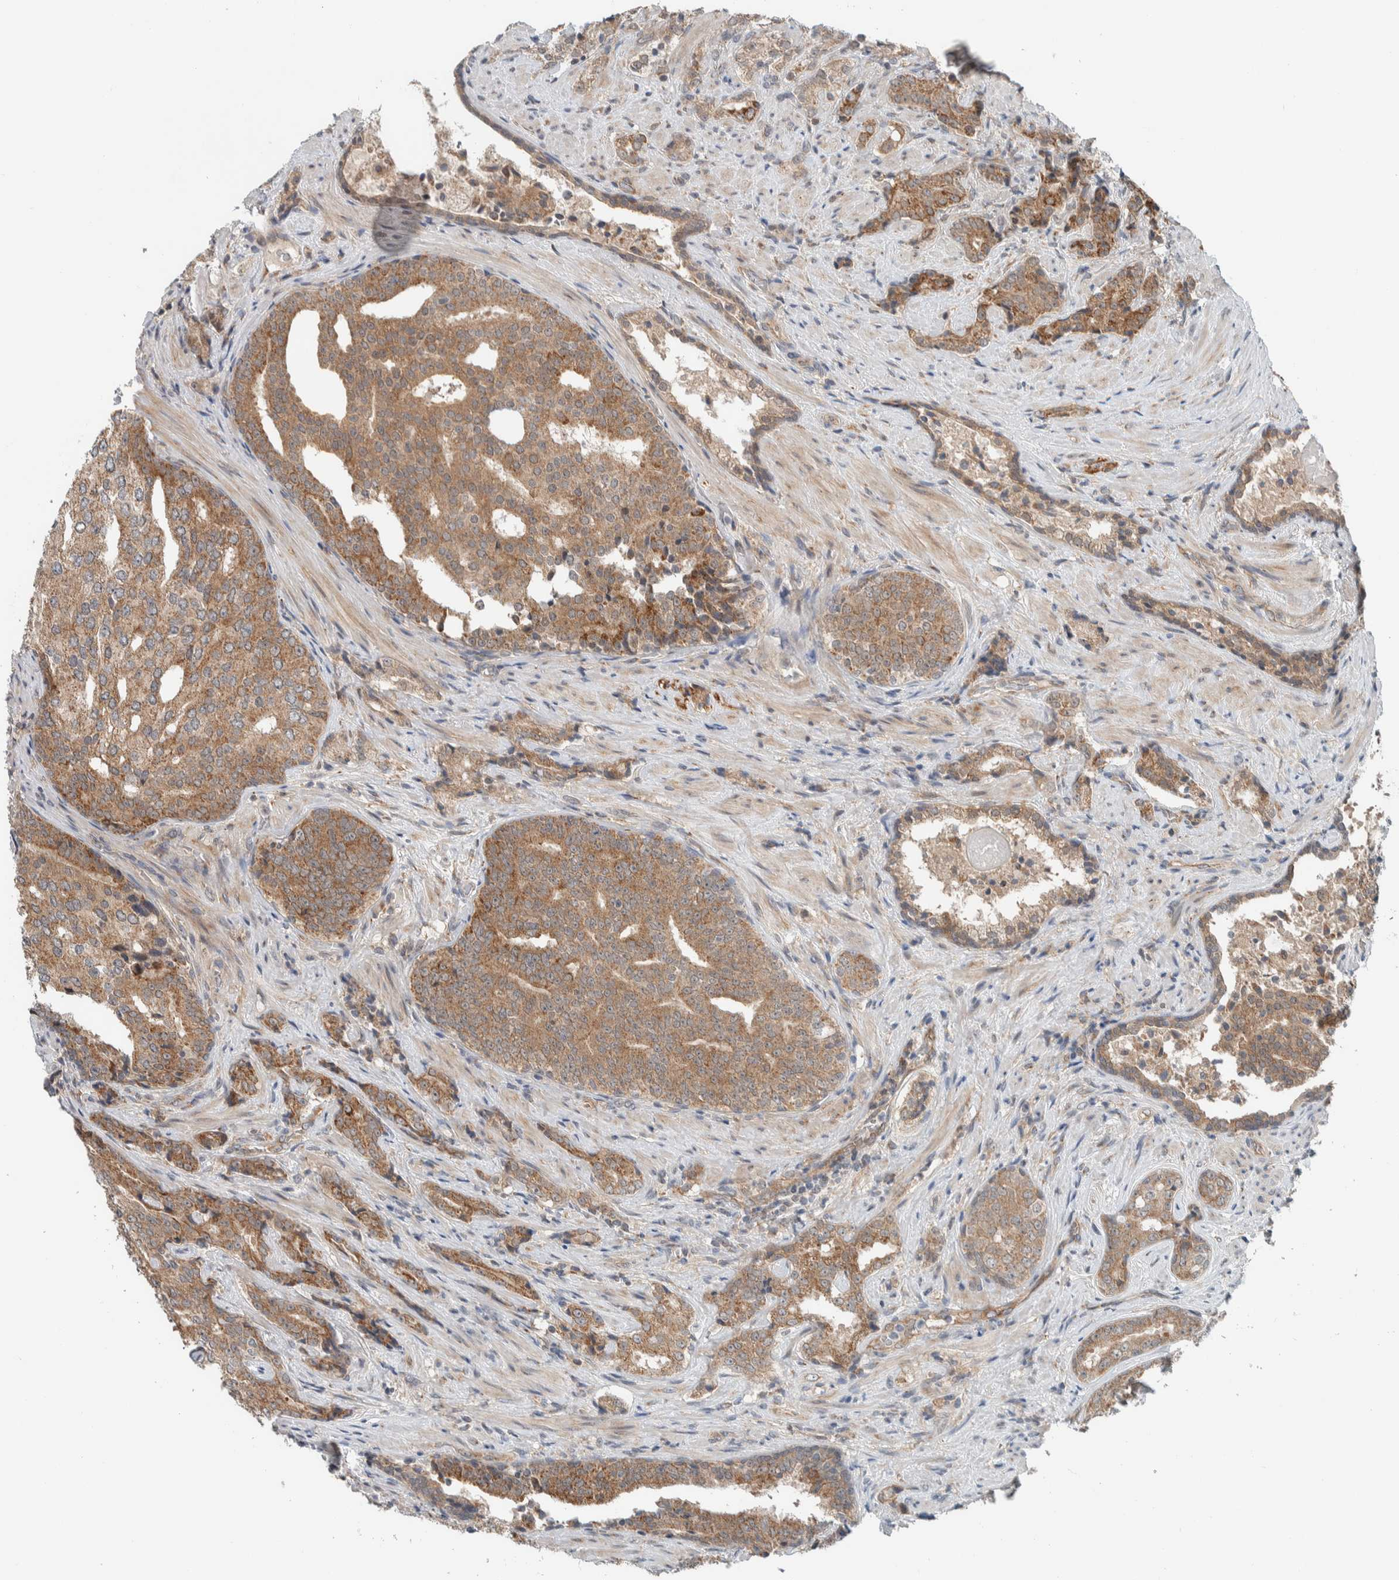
{"staining": {"intensity": "moderate", "quantity": ">75%", "location": "cytoplasmic/membranous"}, "tissue": "prostate cancer", "cell_type": "Tumor cells", "image_type": "cancer", "snomed": [{"axis": "morphology", "description": "Adenocarcinoma, High grade"}, {"axis": "topography", "description": "Prostate"}], "caption": "DAB immunohistochemical staining of prostate cancer (adenocarcinoma (high-grade)) demonstrates moderate cytoplasmic/membranous protein positivity in about >75% of tumor cells.", "gene": "RERE", "patient": {"sex": "male", "age": 71}}